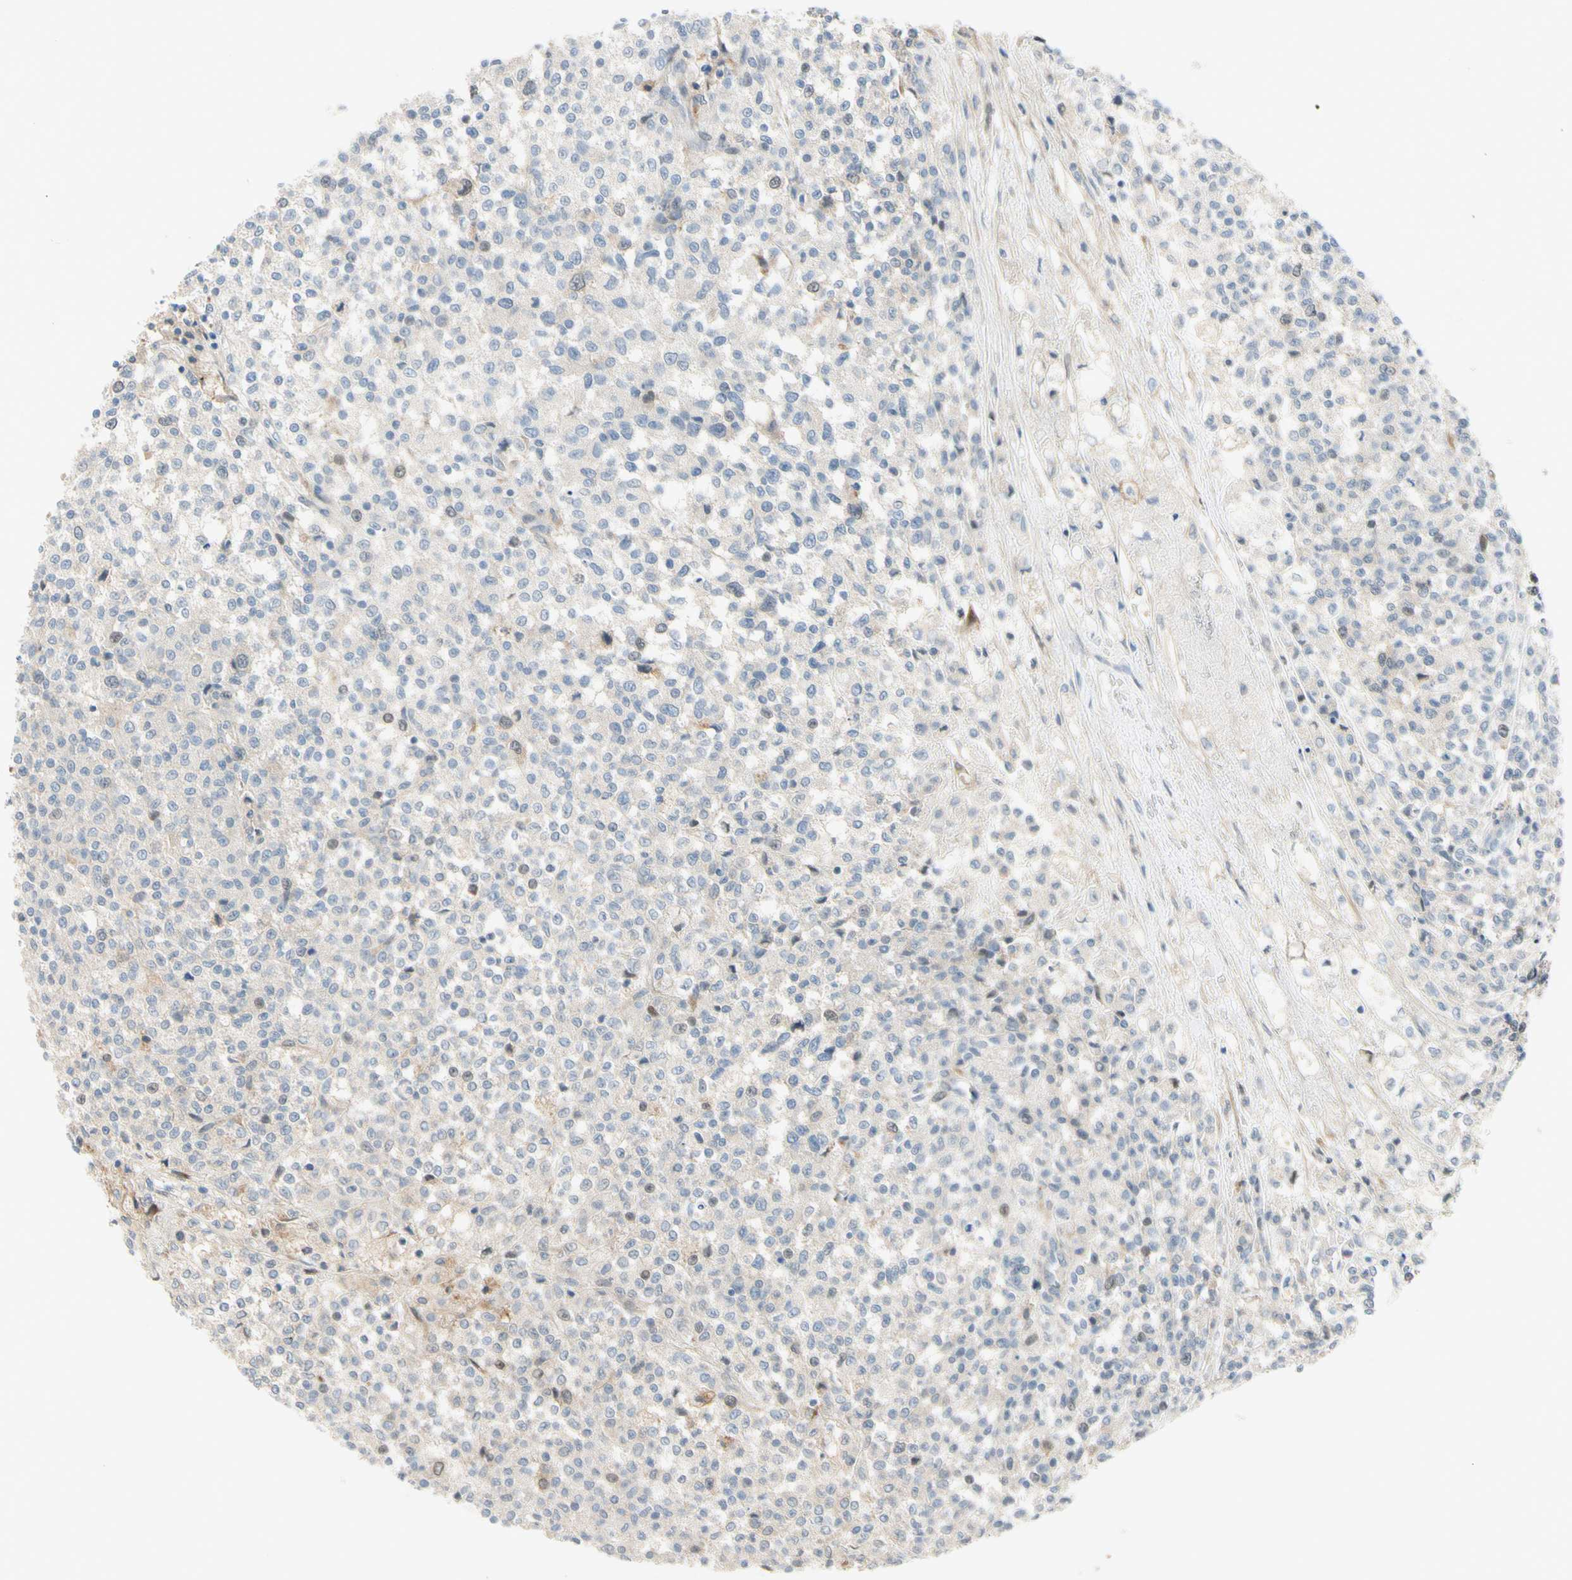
{"staining": {"intensity": "weak", "quantity": "<25%", "location": "cytoplasmic/membranous"}, "tissue": "testis cancer", "cell_type": "Tumor cells", "image_type": "cancer", "snomed": [{"axis": "morphology", "description": "Seminoma, NOS"}, {"axis": "topography", "description": "Testis"}], "caption": "Human testis seminoma stained for a protein using IHC reveals no staining in tumor cells.", "gene": "PTTG1", "patient": {"sex": "male", "age": 59}}